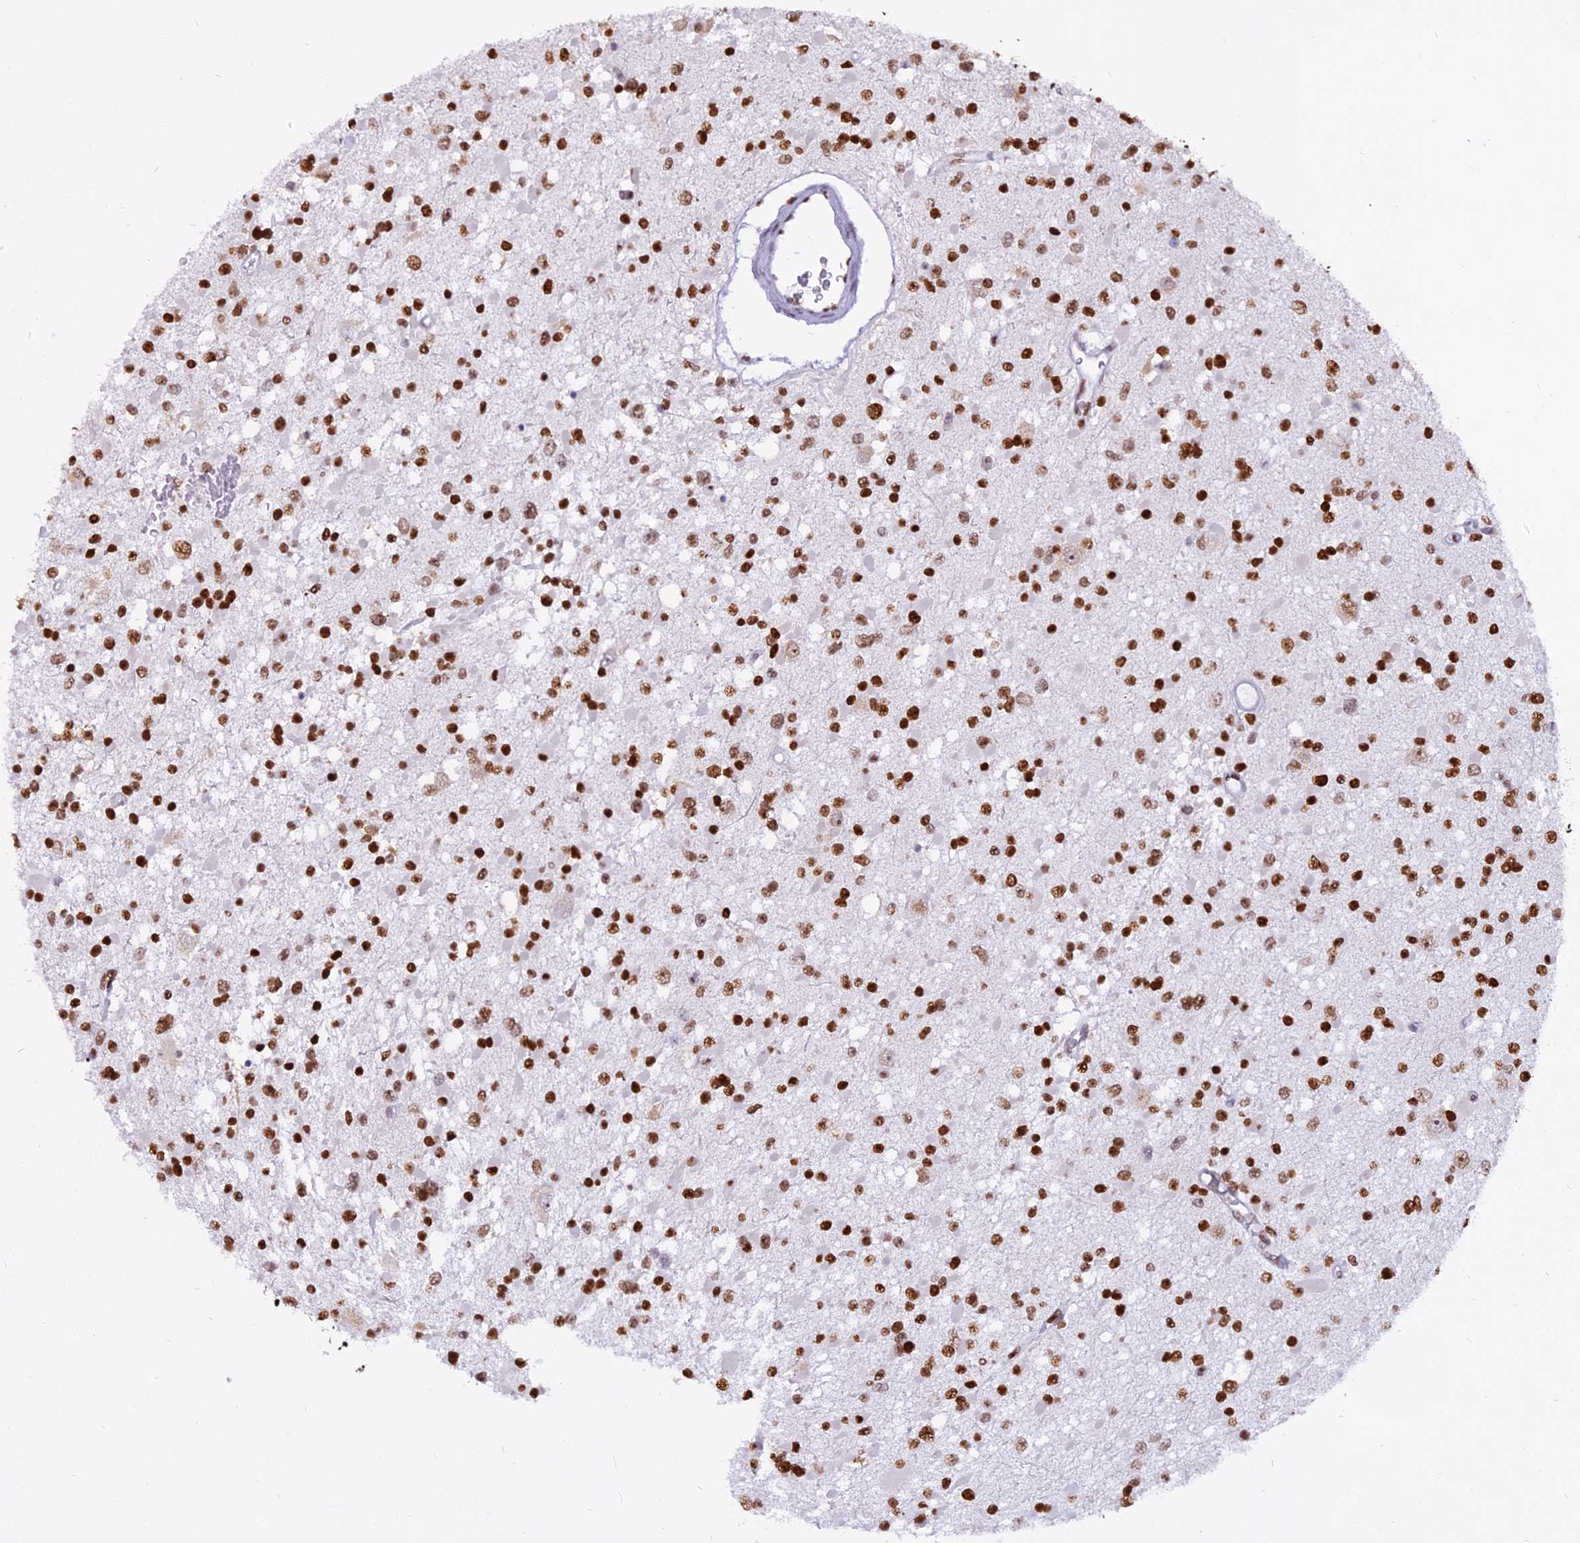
{"staining": {"intensity": "strong", "quantity": ">75%", "location": "nuclear"}, "tissue": "glioma", "cell_type": "Tumor cells", "image_type": "cancer", "snomed": [{"axis": "morphology", "description": "Glioma, malignant, Low grade"}, {"axis": "topography", "description": "Brain"}], "caption": "IHC (DAB (3,3'-diaminobenzidine)) staining of low-grade glioma (malignant) reveals strong nuclear protein staining in approximately >75% of tumor cells. (Brightfield microscopy of DAB IHC at high magnification).", "gene": "PARP1", "patient": {"sex": "female", "age": 22}}